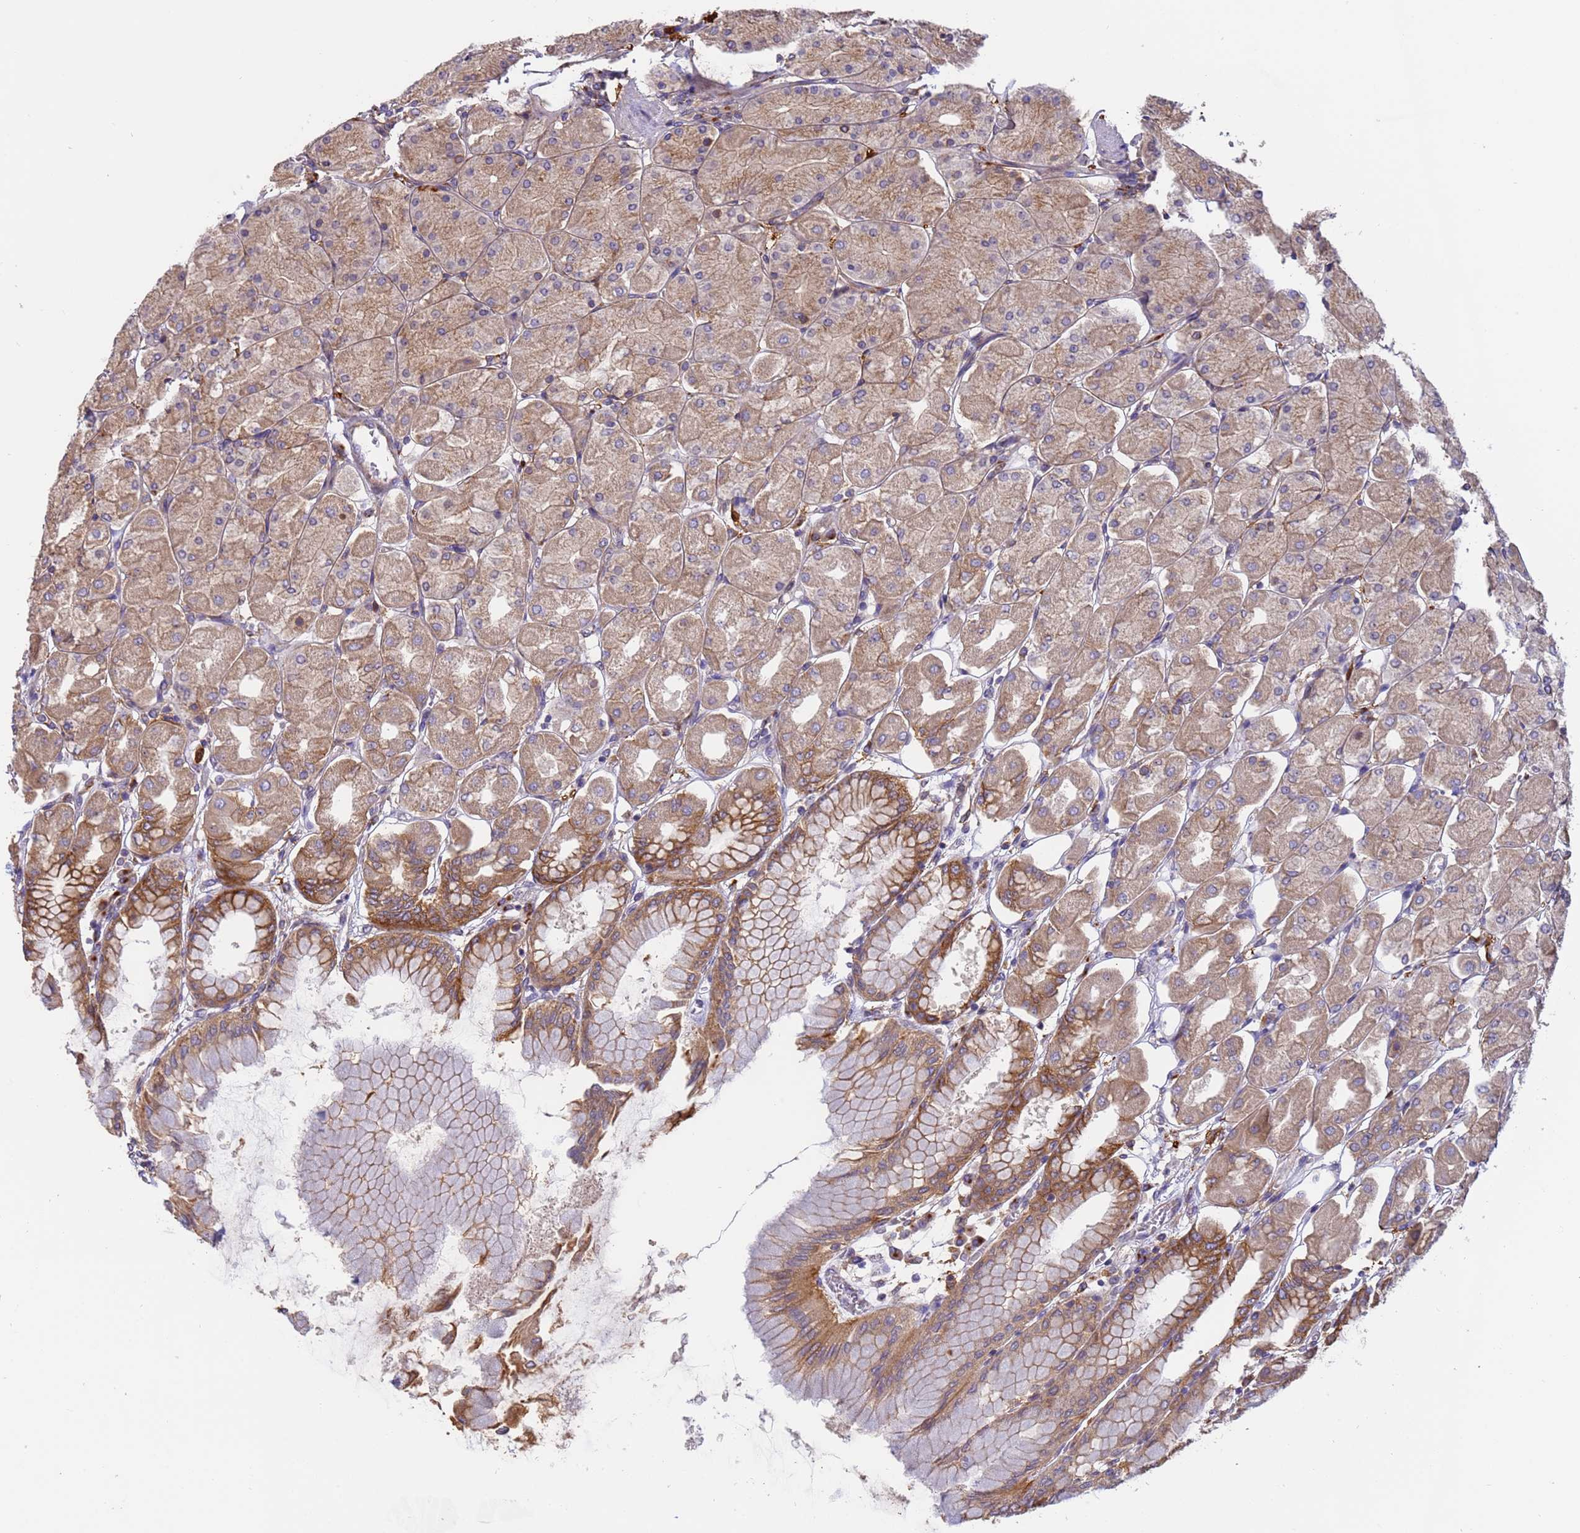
{"staining": {"intensity": "moderate", "quantity": ">75%", "location": "cytoplasmic/membranous"}, "tissue": "stomach", "cell_type": "Glandular cells", "image_type": "normal", "snomed": [{"axis": "morphology", "description": "Normal tissue, NOS"}, {"axis": "topography", "description": "Stomach, upper"}], "caption": "IHC of benign human stomach displays medium levels of moderate cytoplasmic/membranous positivity in approximately >75% of glandular cells.", "gene": "M6PR", "patient": {"sex": "female", "age": 56}}